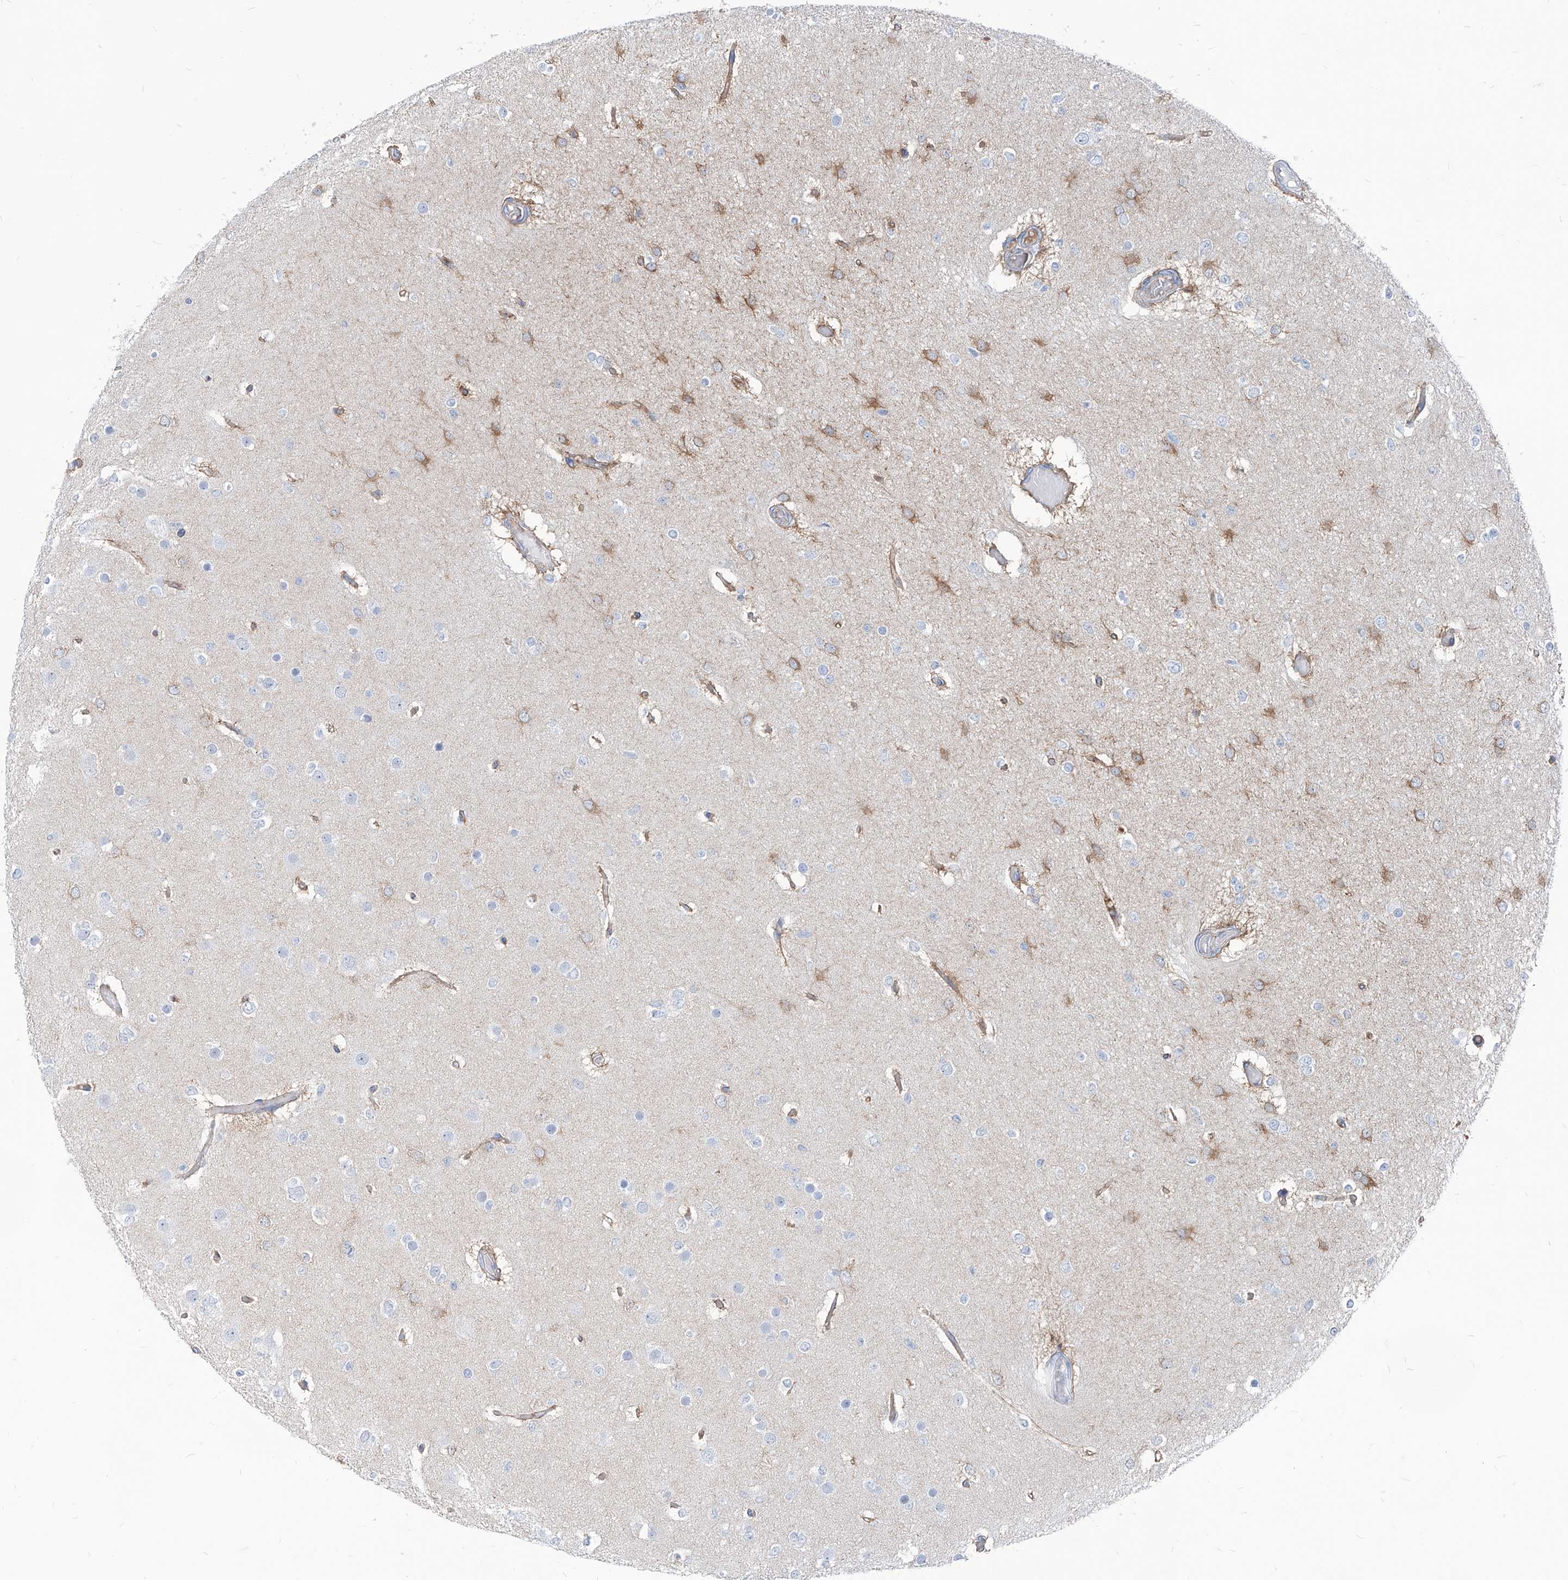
{"staining": {"intensity": "negative", "quantity": "none", "location": "none"}, "tissue": "glioma", "cell_type": "Tumor cells", "image_type": "cancer", "snomed": [{"axis": "morphology", "description": "Glioma, malignant, Low grade"}, {"axis": "topography", "description": "Brain"}], "caption": "DAB immunohistochemical staining of glioma reveals no significant staining in tumor cells.", "gene": "AKAP10", "patient": {"sex": "female", "age": 22}}